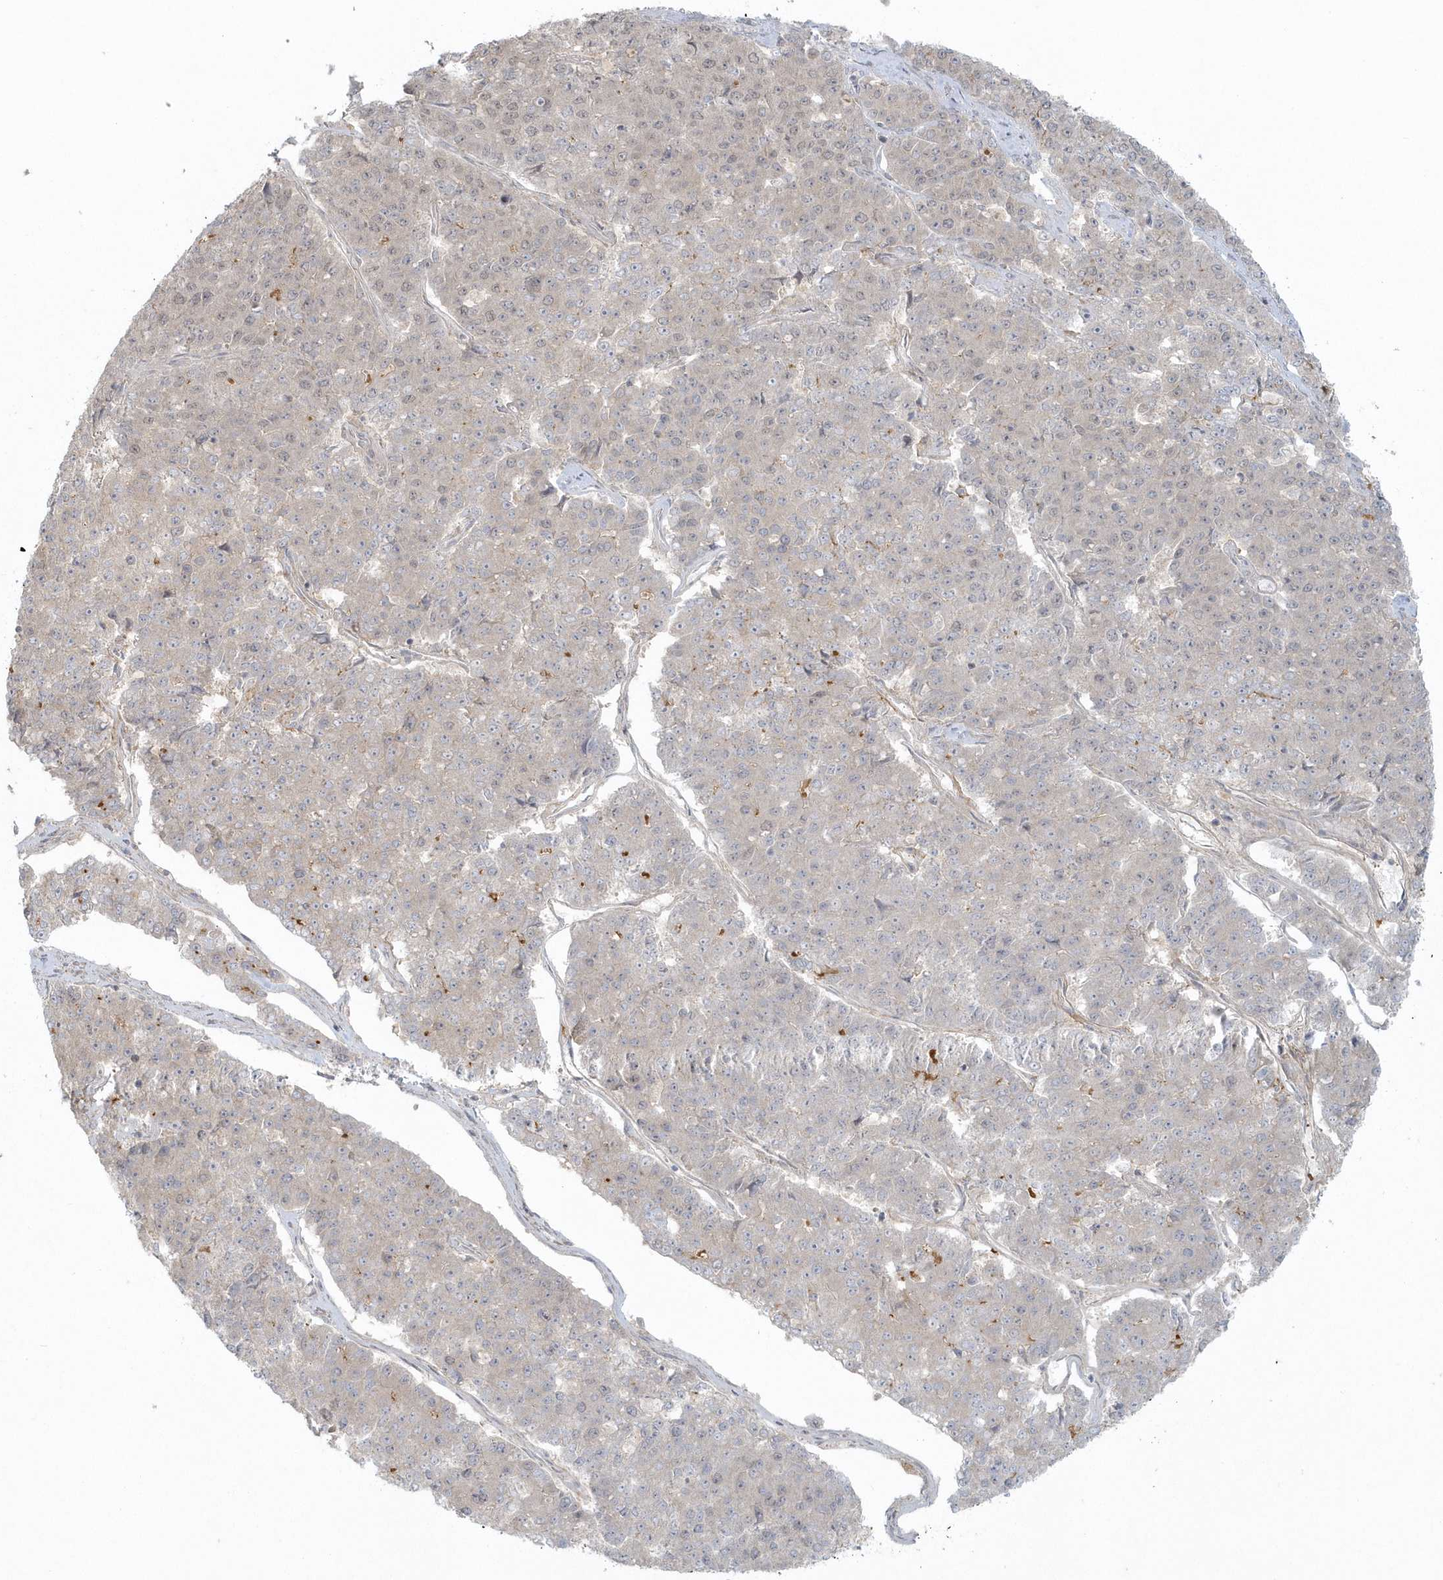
{"staining": {"intensity": "negative", "quantity": "none", "location": "none"}, "tissue": "pancreatic cancer", "cell_type": "Tumor cells", "image_type": "cancer", "snomed": [{"axis": "morphology", "description": "Adenocarcinoma, NOS"}, {"axis": "topography", "description": "Pancreas"}], "caption": "Tumor cells are negative for protein expression in human pancreatic cancer (adenocarcinoma). (Brightfield microscopy of DAB IHC at high magnification).", "gene": "BLTP3A", "patient": {"sex": "male", "age": 50}}